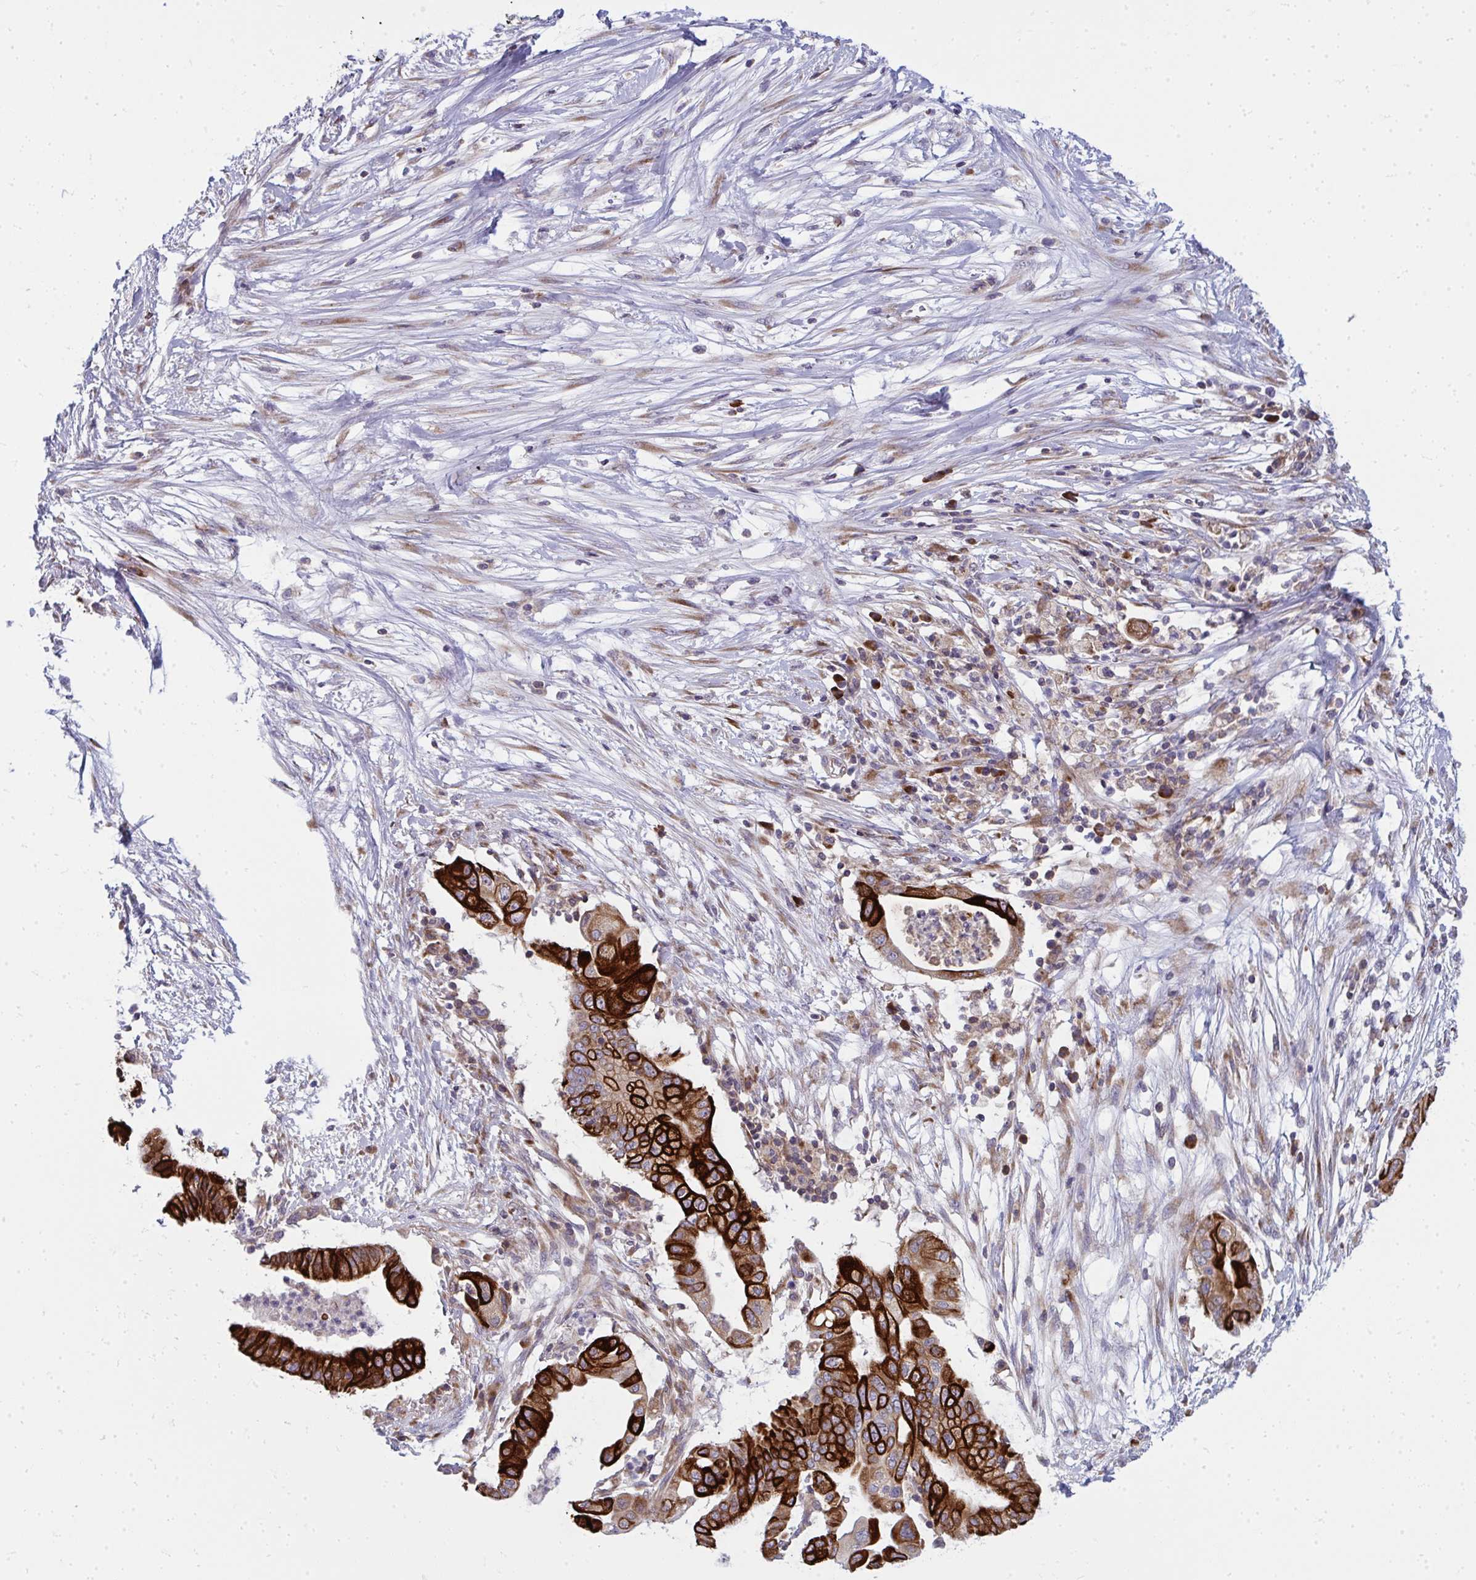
{"staining": {"intensity": "strong", "quantity": ">75%", "location": "cytoplasmic/membranous"}, "tissue": "pancreatic cancer", "cell_type": "Tumor cells", "image_type": "cancer", "snomed": [{"axis": "morphology", "description": "Adenocarcinoma, NOS"}, {"axis": "topography", "description": "Pancreas"}], "caption": "There is high levels of strong cytoplasmic/membranous positivity in tumor cells of pancreatic adenocarcinoma, as demonstrated by immunohistochemical staining (brown color).", "gene": "GFPT2", "patient": {"sex": "male", "age": 68}}